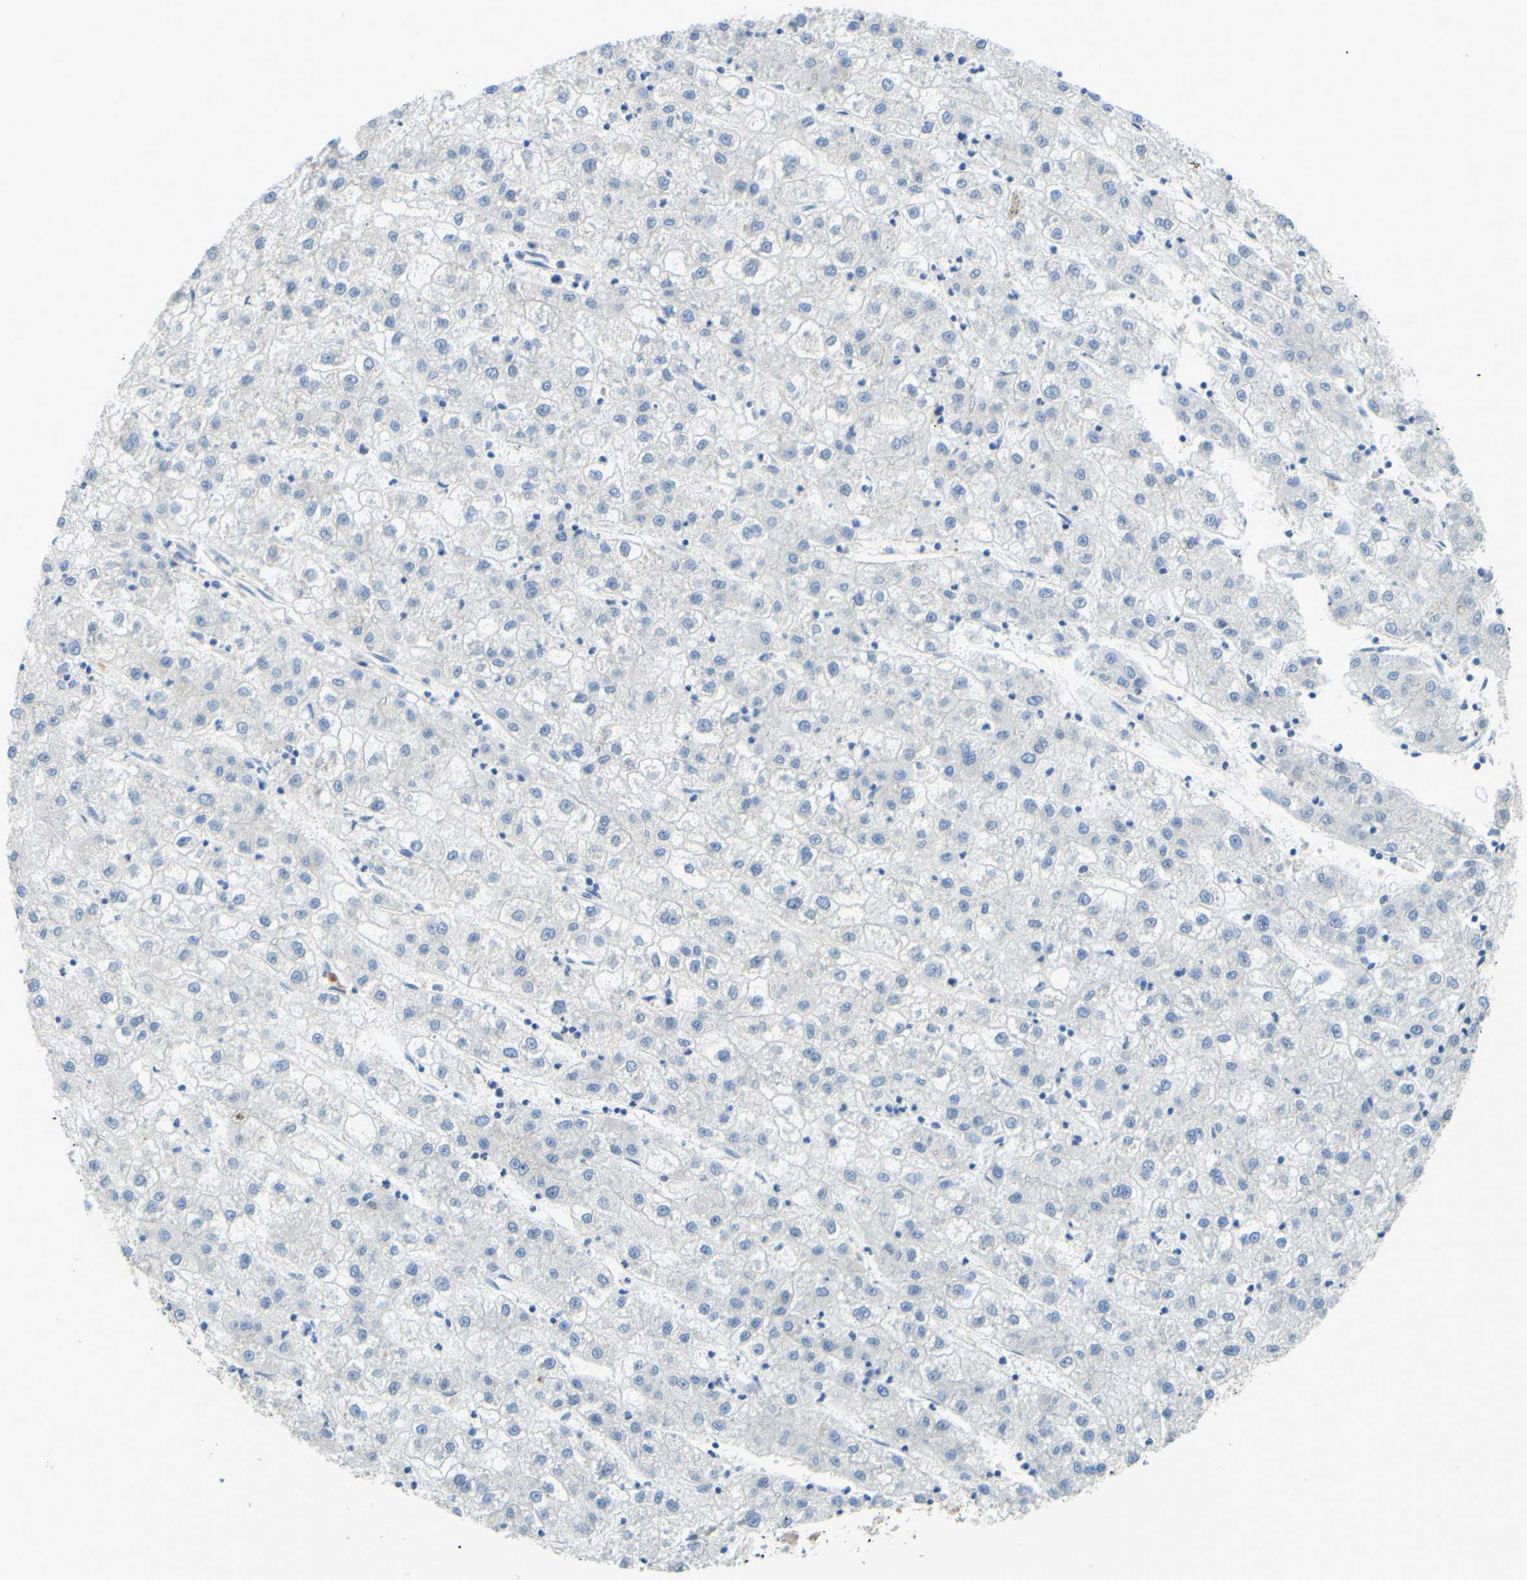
{"staining": {"intensity": "negative", "quantity": "none", "location": "none"}, "tissue": "liver cancer", "cell_type": "Tumor cells", "image_type": "cancer", "snomed": [{"axis": "morphology", "description": "Carcinoma, Hepatocellular, NOS"}, {"axis": "topography", "description": "Liver"}], "caption": "Immunohistochemical staining of liver hepatocellular carcinoma exhibits no significant staining in tumor cells.", "gene": "ARHGAP1", "patient": {"sex": "male", "age": 72}}